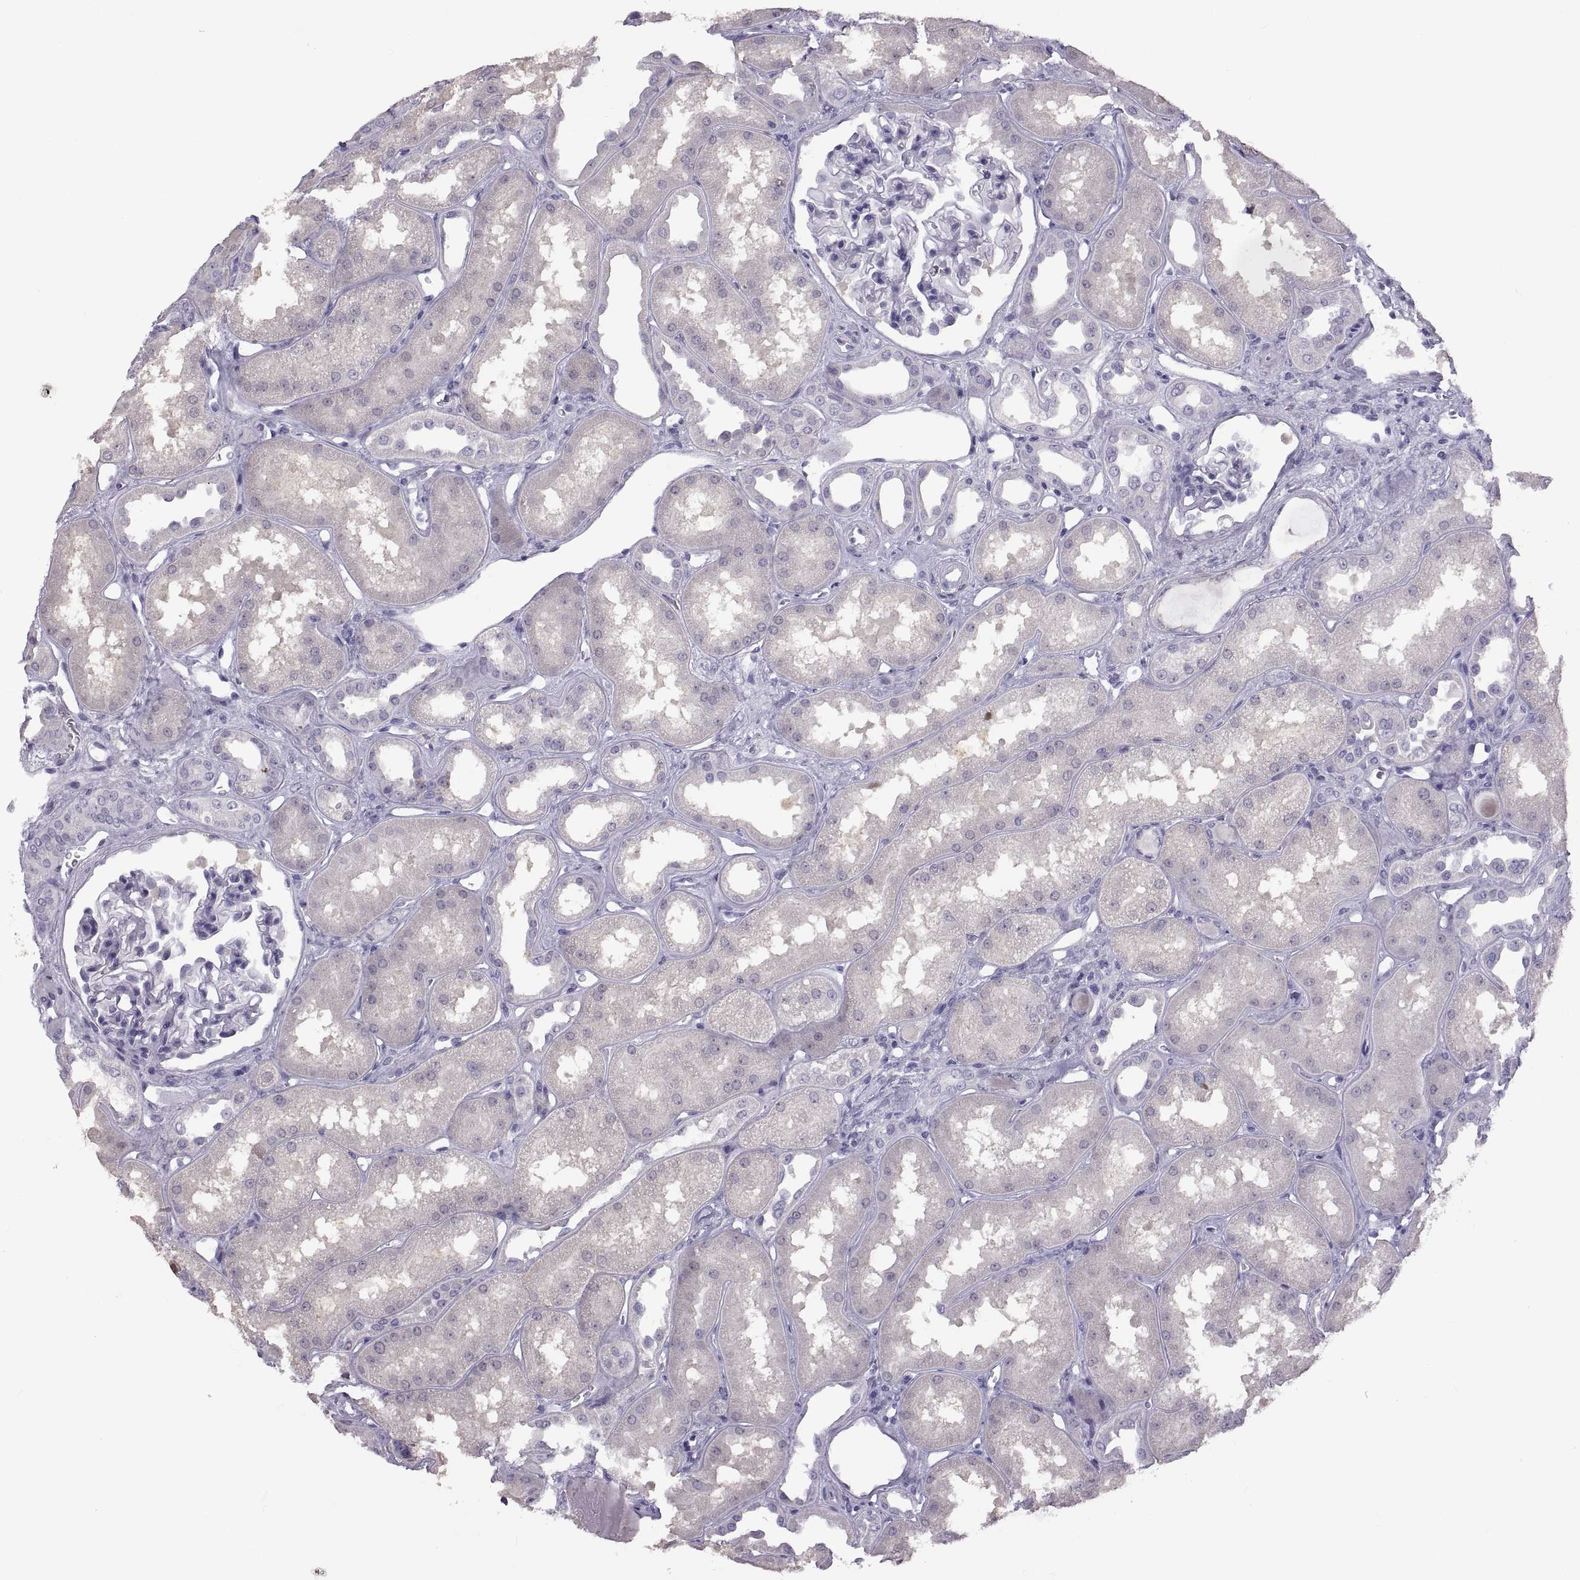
{"staining": {"intensity": "negative", "quantity": "none", "location": "none"}, "tissue": "kidney", "cell_type": "Cells in glomeruli", "image_type": "normal", "snomed": [{"axis": "morphology", "description": "Normal tissue, NOS"}, {"axis": "topography", "description": "Kidney"}], "caption": "This photomicrograph is of unremarkable kidney stained with immunohistochemistry (IHC) to label a protein in brown with the nuclei are counter-stained blue. There is no positivity in cells in glomeruli.", "gene": "RDM1", "patient": {"sex": "male", "age": 61}}